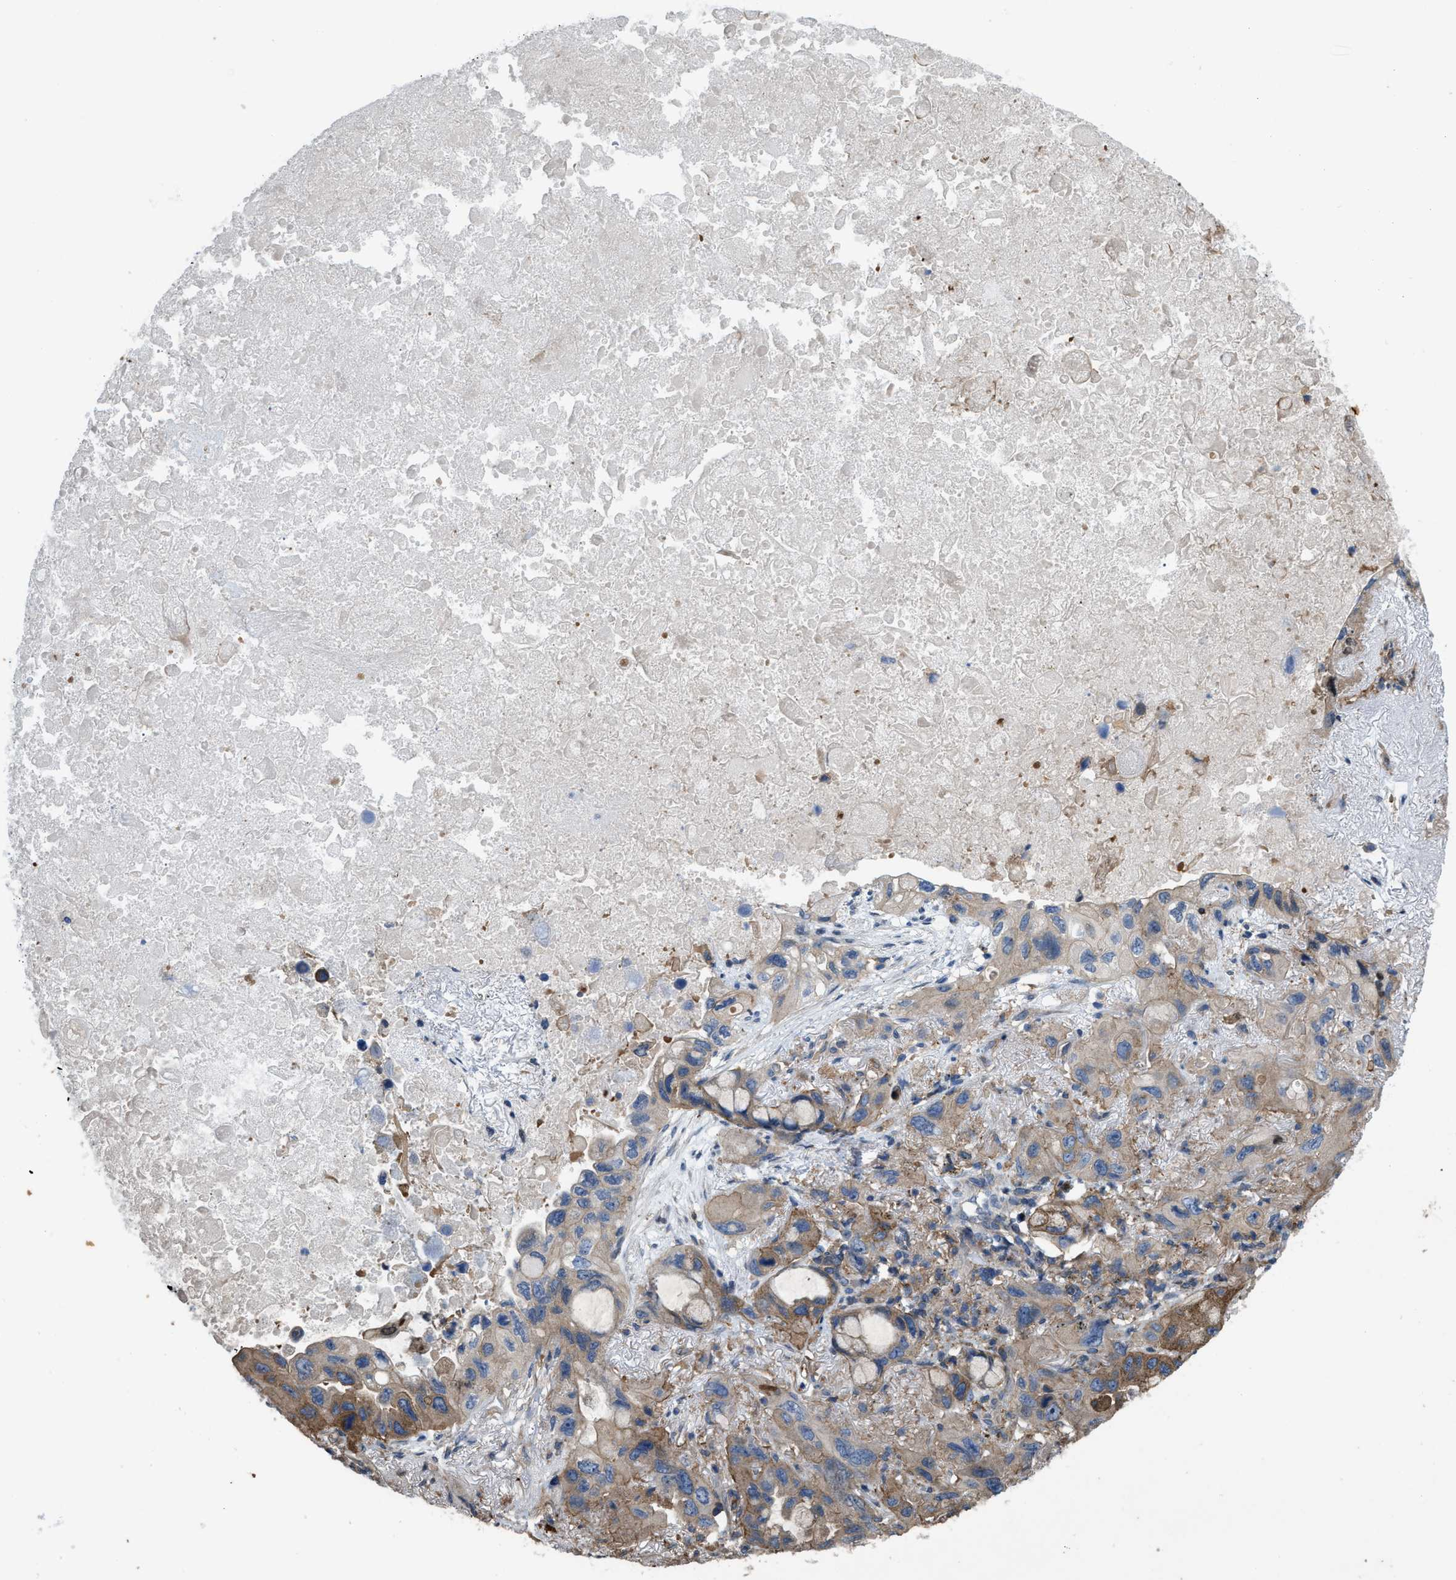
{"staining": {"intensity": "moderate", "quantity": ">75%", "location": "cytoplasmic/membranous"}, "tissue": "lung cancer", "cell_type": "Tumor cells", "image_type": "cancer", "snomed": [{"axis": "morphology", "description": "Squamous cell carcinoma, NOS"}, {"axis": "topography", "description": "Lung"}], "caption": "Squamous cell carcinoma (lung) was stained to show a protein in brown. There is medium levels of moderate cytoplasmic/membranous staining in approximately >75% of tumor cells. Using DAB (3,3'-diaminobenzidine) (brown) and hematoxylin (blue) stains, captured at high magnification using brightfield microscopy.", "gene": "MYO18A", "patient": {"sex": "female", "age": 73}}